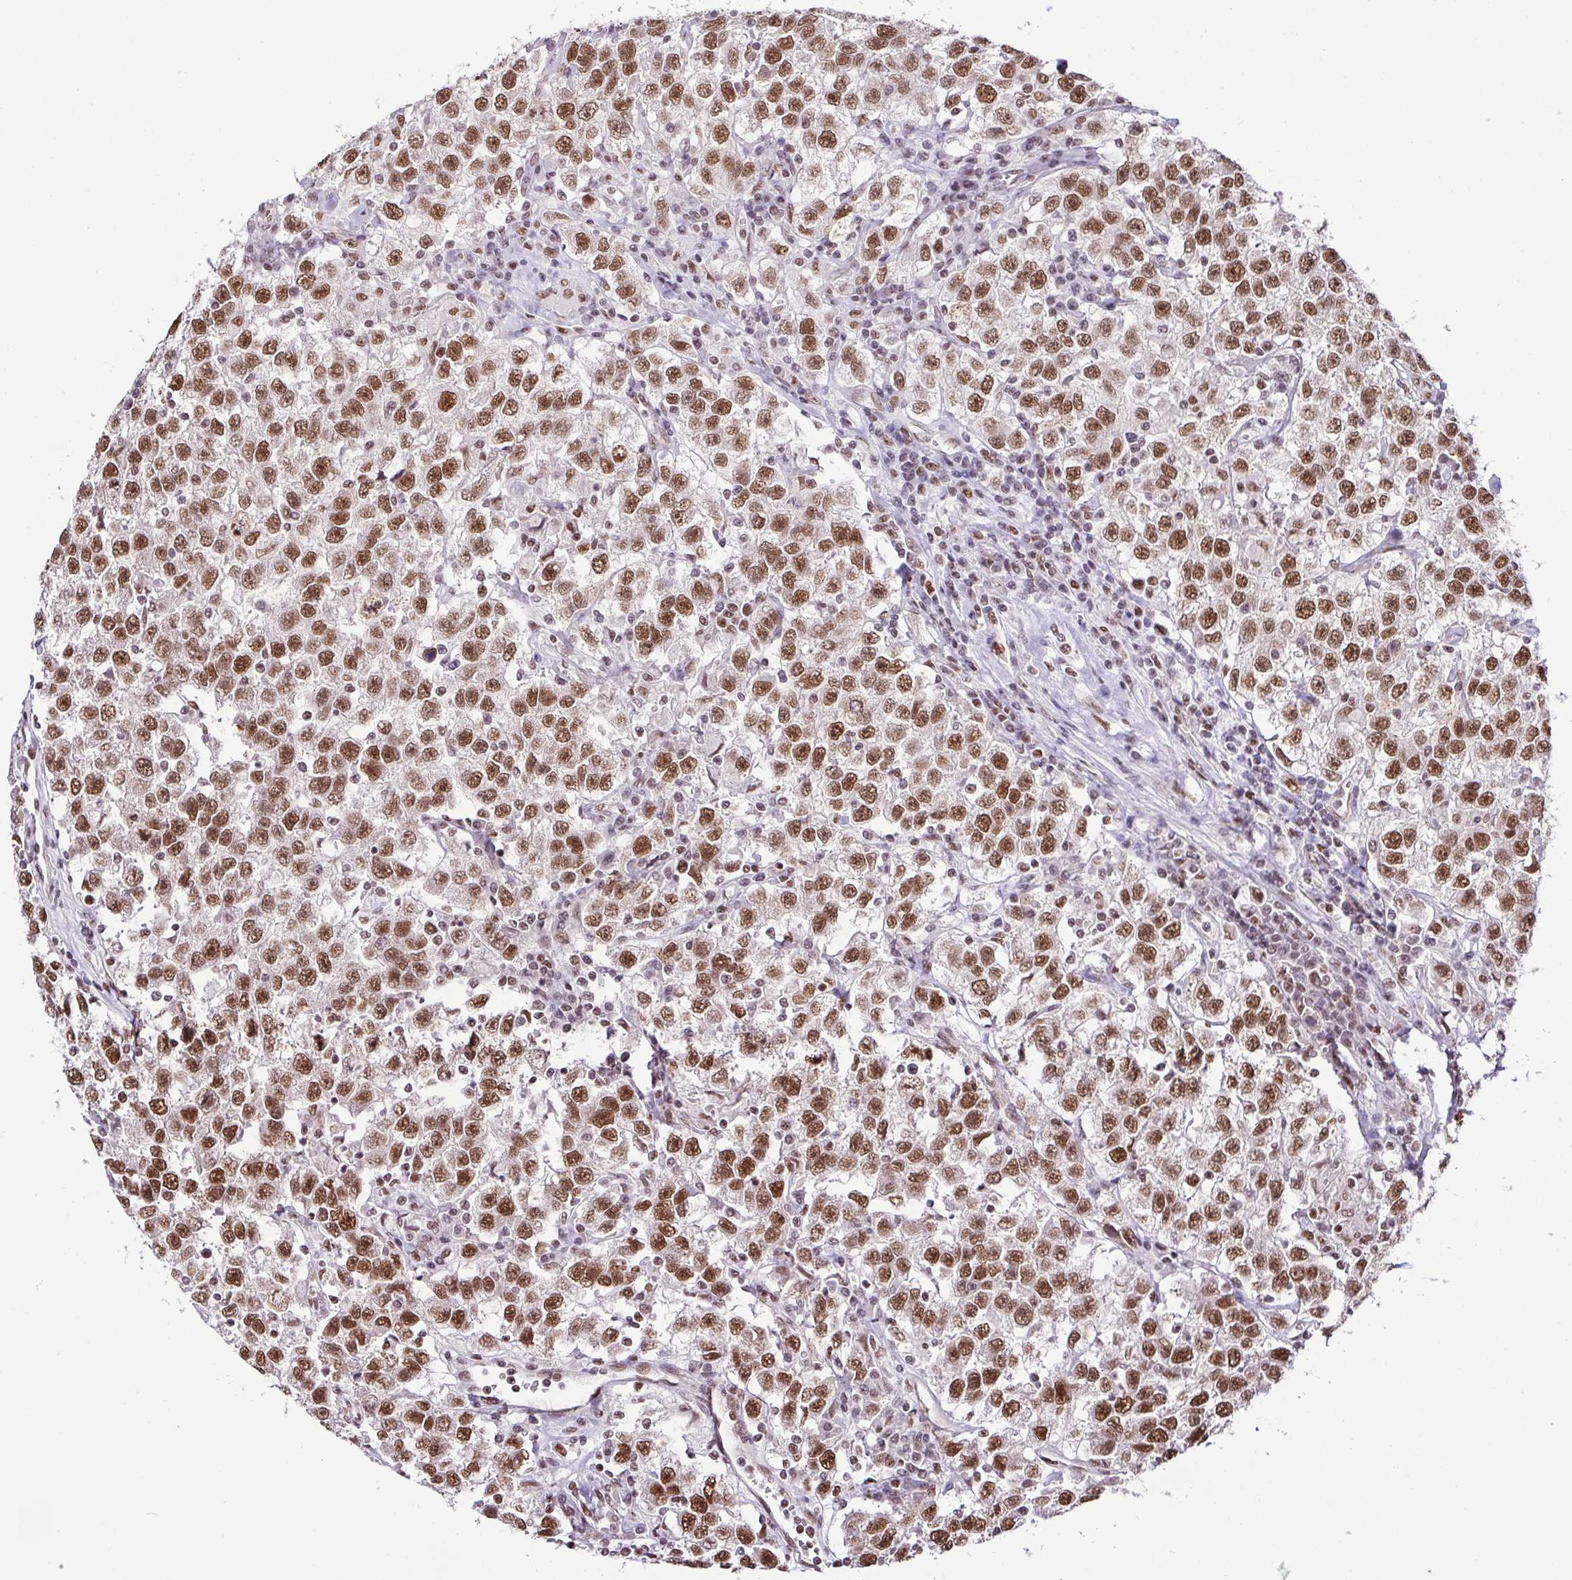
{"staining": {"intensity": "moderate", "quantity": ">75%", "location": "nuclear"}, "tissue": "testis cancer", "cell_type": "Tumor cells", "image_type": "cancer", "snomed": [{"axis": "morphology", "description": "Seminoma, NOS"}, {"axis": "topography", "description": "Testis"}], "caption": "DAB immunohistochemical staining of human seminoma (testis) exhibits moderate nuclear protein positivity in approximately >75% of tumor cells. (brown staining indicates protein expression, while blue staining denotes nuclei).", "gene": "PGAP4", "patient": {"sex": "male", "age": 41}}